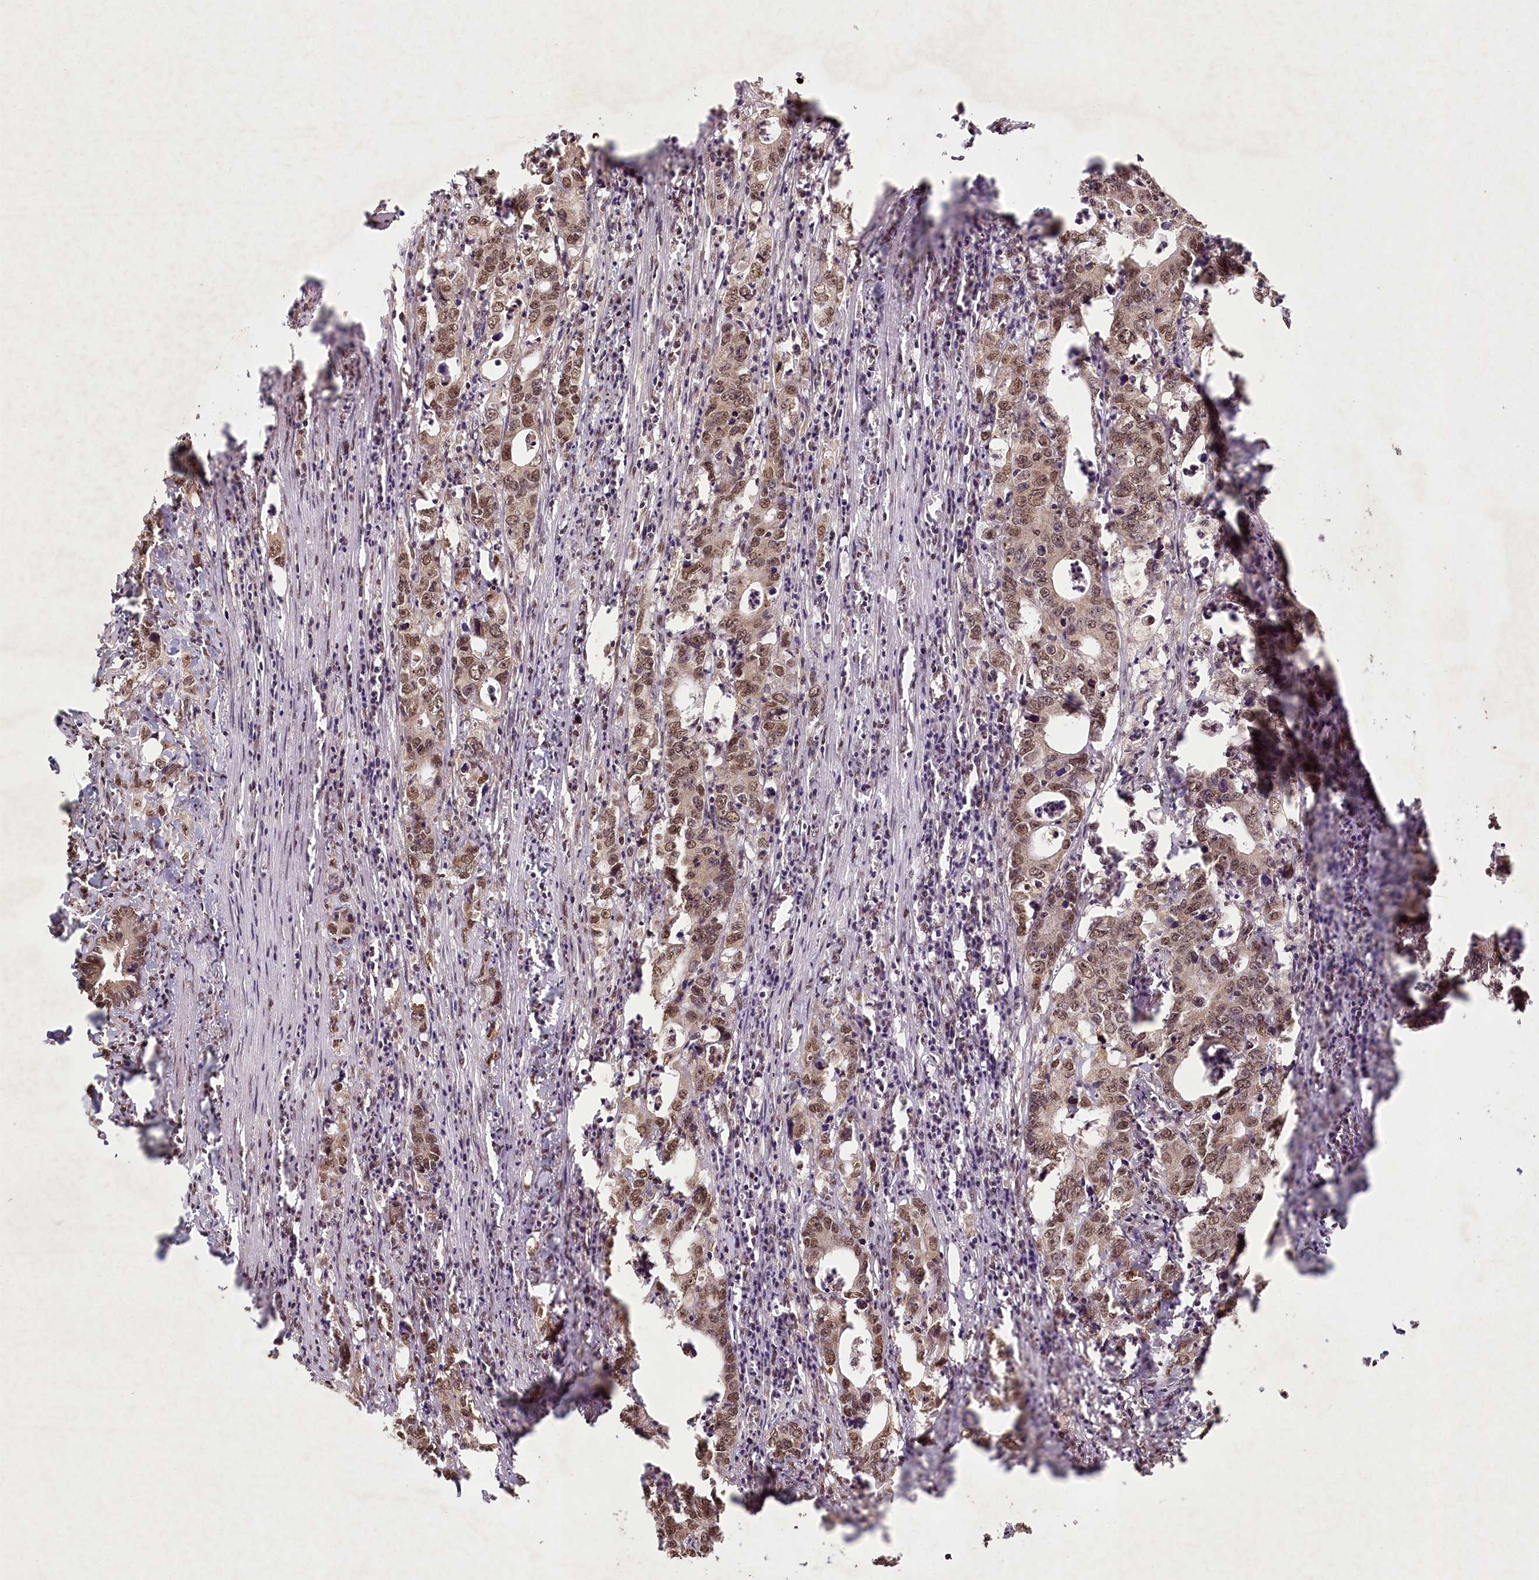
{"staining": {"intensity": "moderate", "quantity": ">75%", "location": "nuclear"}, "tissue": "colorectal cancer", "cell_type": "Tumor cells", "image_type": "cancer", "snomed": [{"axis": "morphology", "description": "Adenocarcinoma, NOS"}, {"axis": "topography", "description": "Colon"}], "caption": "A high-resolution image shows IHC staining of adenocarcinoma (colorectal), which displays moderate nuclear staining in about >75% of tumor cells.", "gene": "MICU1", "patient": {"sex": "female", "age": 75}}